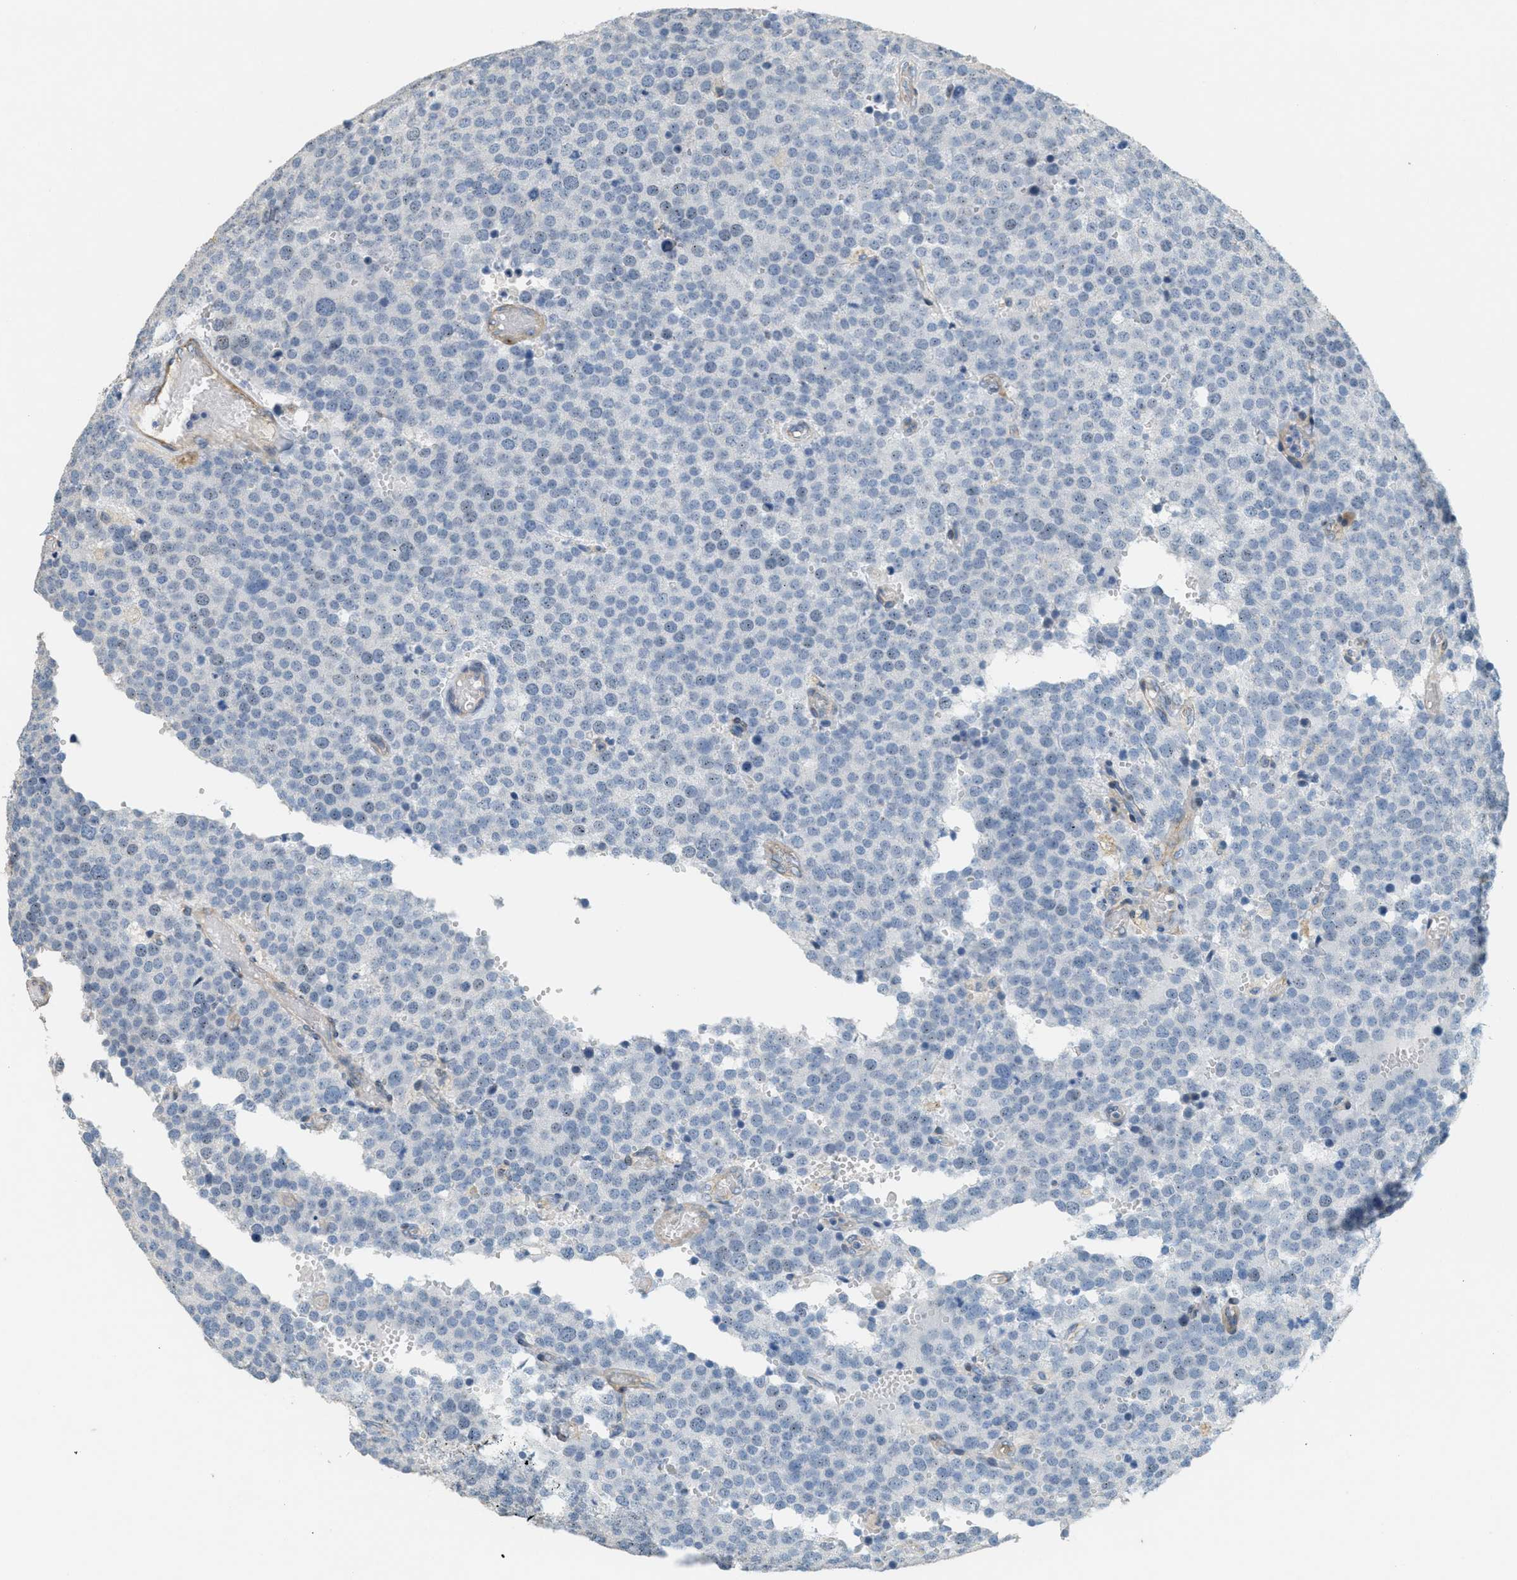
{"staining": {"intensity": "negative", "quantity": "none", "location": "none"}, "tissue": "testis cancer", "cell_type": "Tumor cells", "image_type": "cancer", "snomed": [{"axis": "morphology", "description": "Normal tissue, NOS"}, {"axis": "morphology", "description": "Seminoma, NOS"}, {"axis": "topography", "description": "Testis"}], "caption": "A micrograph of human testis seminoma is negative for staining in tumor cells.", "gene": "ADCY5", "patient": {"sex": "male", "age": 71}}